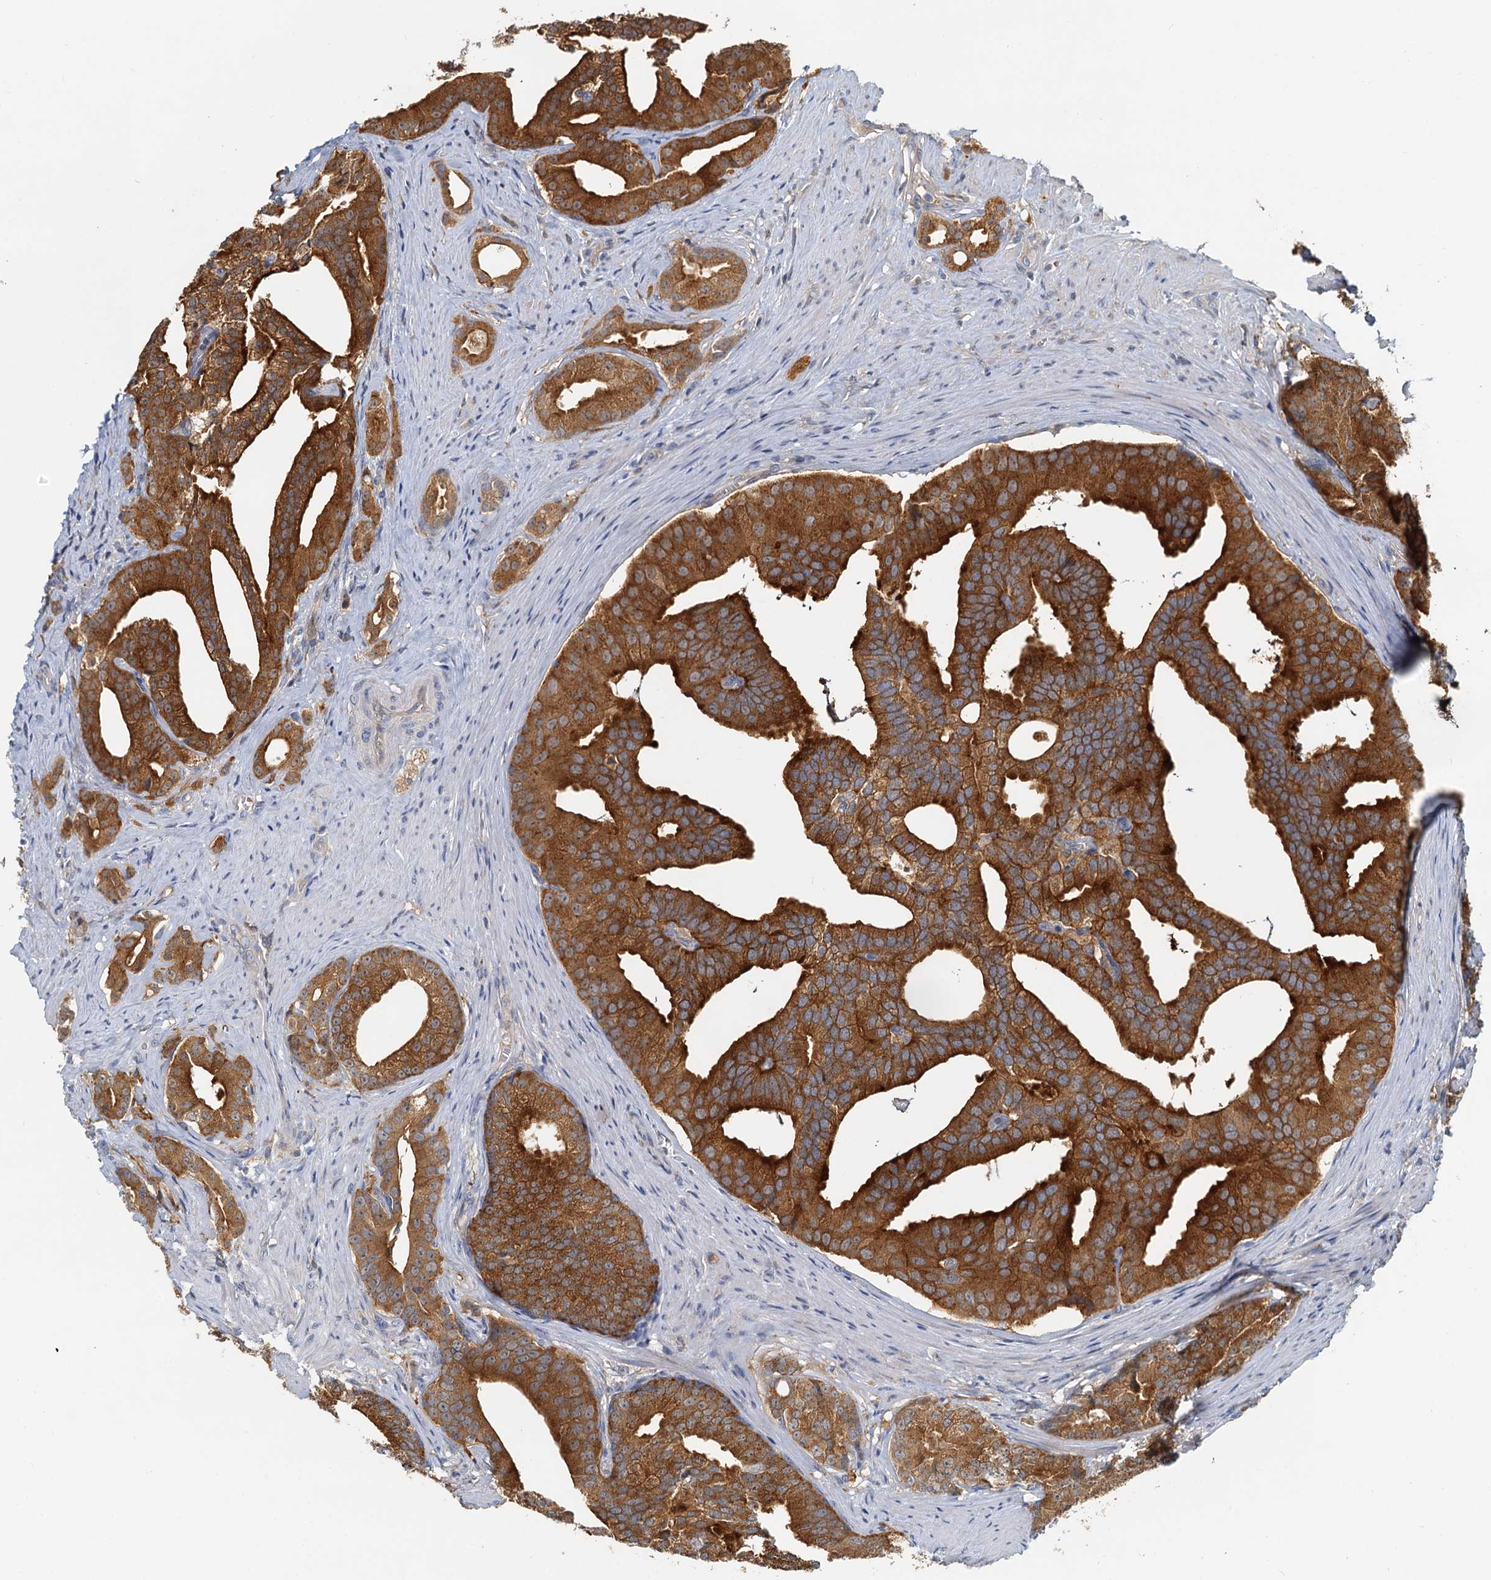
{"staining": {"intensity": "strong", "quantity": ">75%", "location": "cytoplasmic/membranous"}, "tissue": "prostate cancer", "cell_type": "Tumor cells", "image_type": "cancer", "snomed": [{"axis": "morphology", "description": "Adenocarcinoma, Low grade"}, {"axis": "topography", "description": "Prostate"}], "caption": "The immunohistochemical stain shows strong cytoplasmic/membranous expression in tumor cells of prostate adenocarcinoma (low-grade) tissue.", "gene": "TOLLIP", "patient": {"sex": "male", "age": 71}}